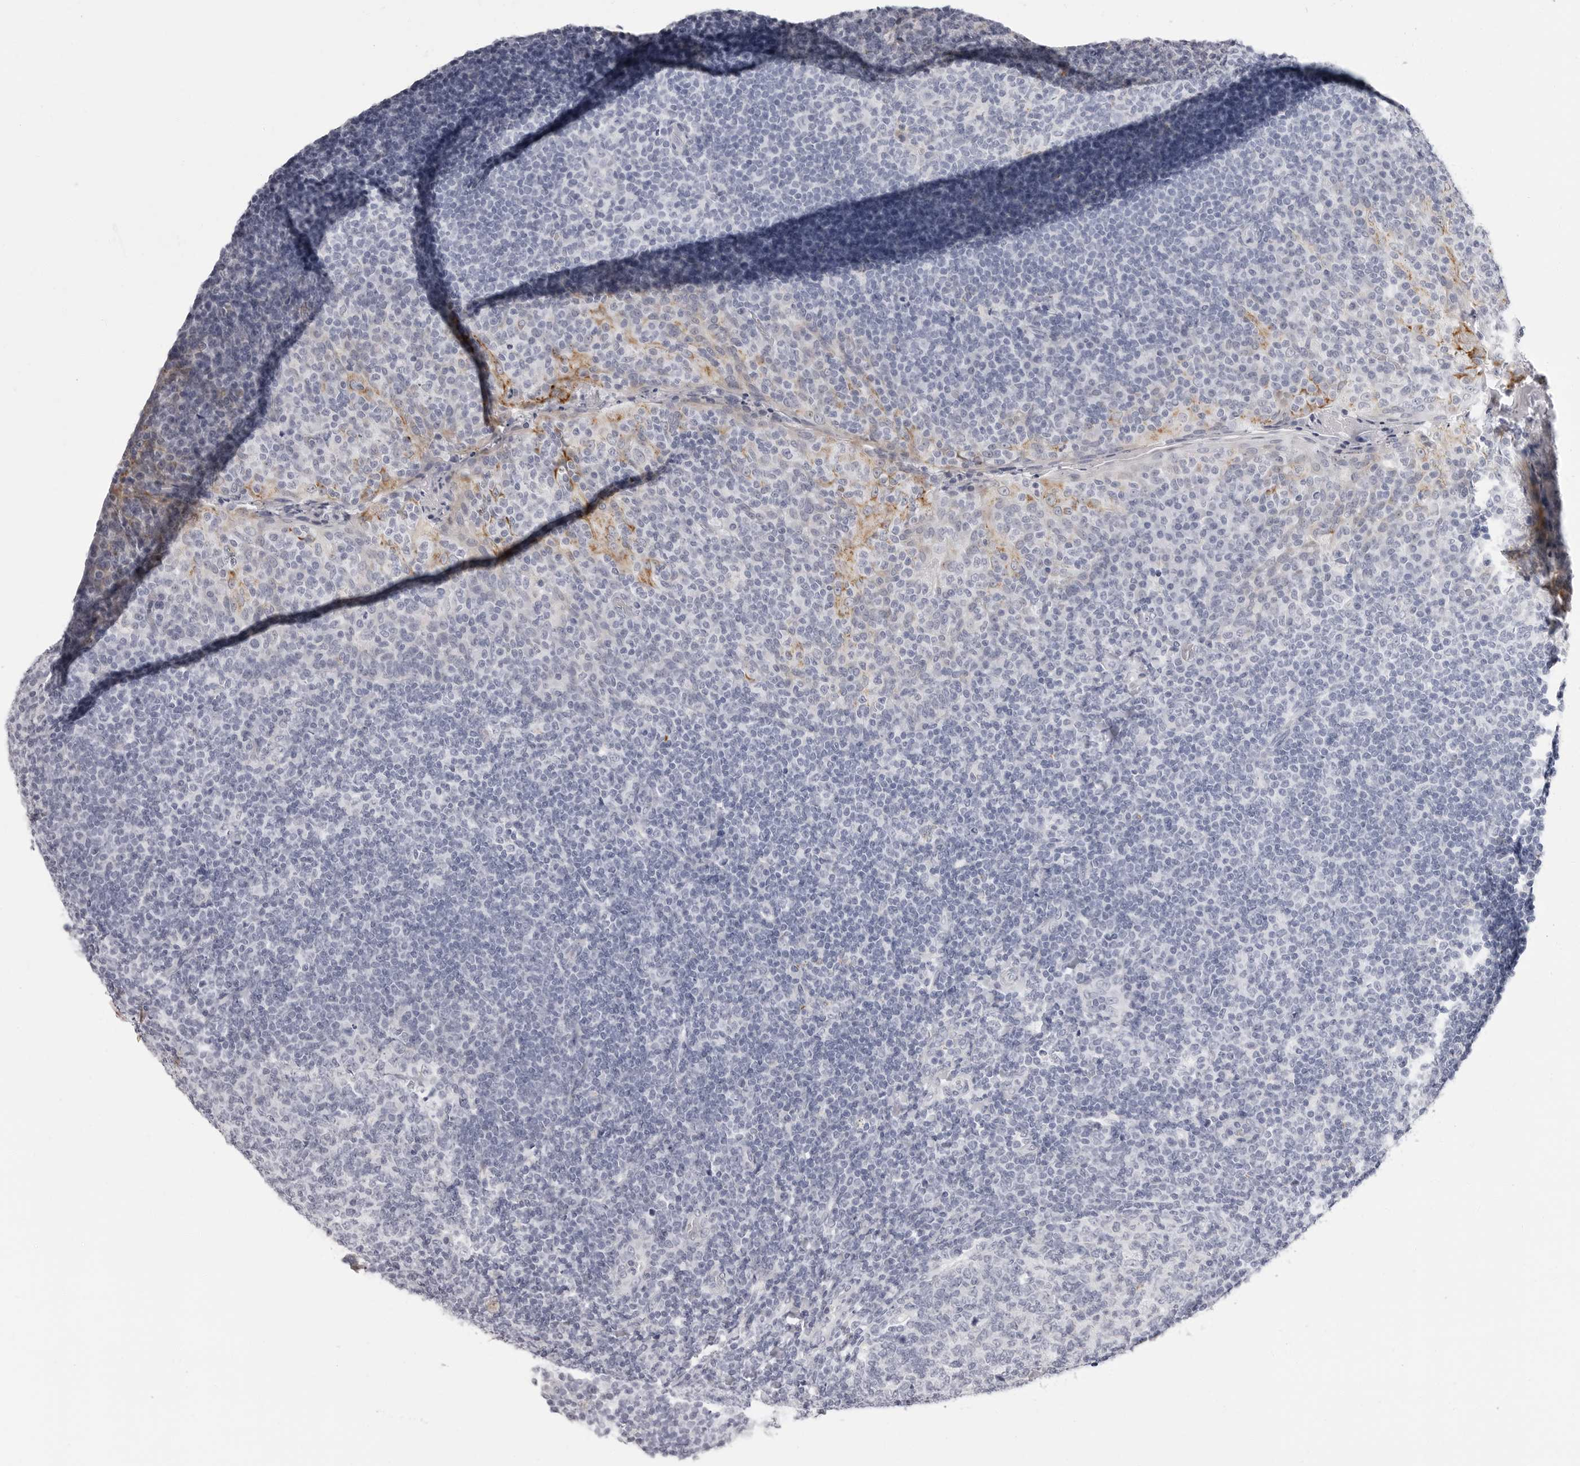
{"staining": {"intensity": "negative", "quantity": "none", "location": "none"}, "tissue": "tonsil", "cell_type": "Germinal center cells", "image_type": "normal", "snomed": [{"axis": "morphology", "description": "Normal tissue, NOS"}, {"axis": "topography", "description": "Tonsil"}], "caption": "Germinal center cells show no significant expression in normal tonsil. (IHC, brightfield microscopy, high magnification).", "gene": "ERICH3", "patient": {"sex": "female", "age": 19}}